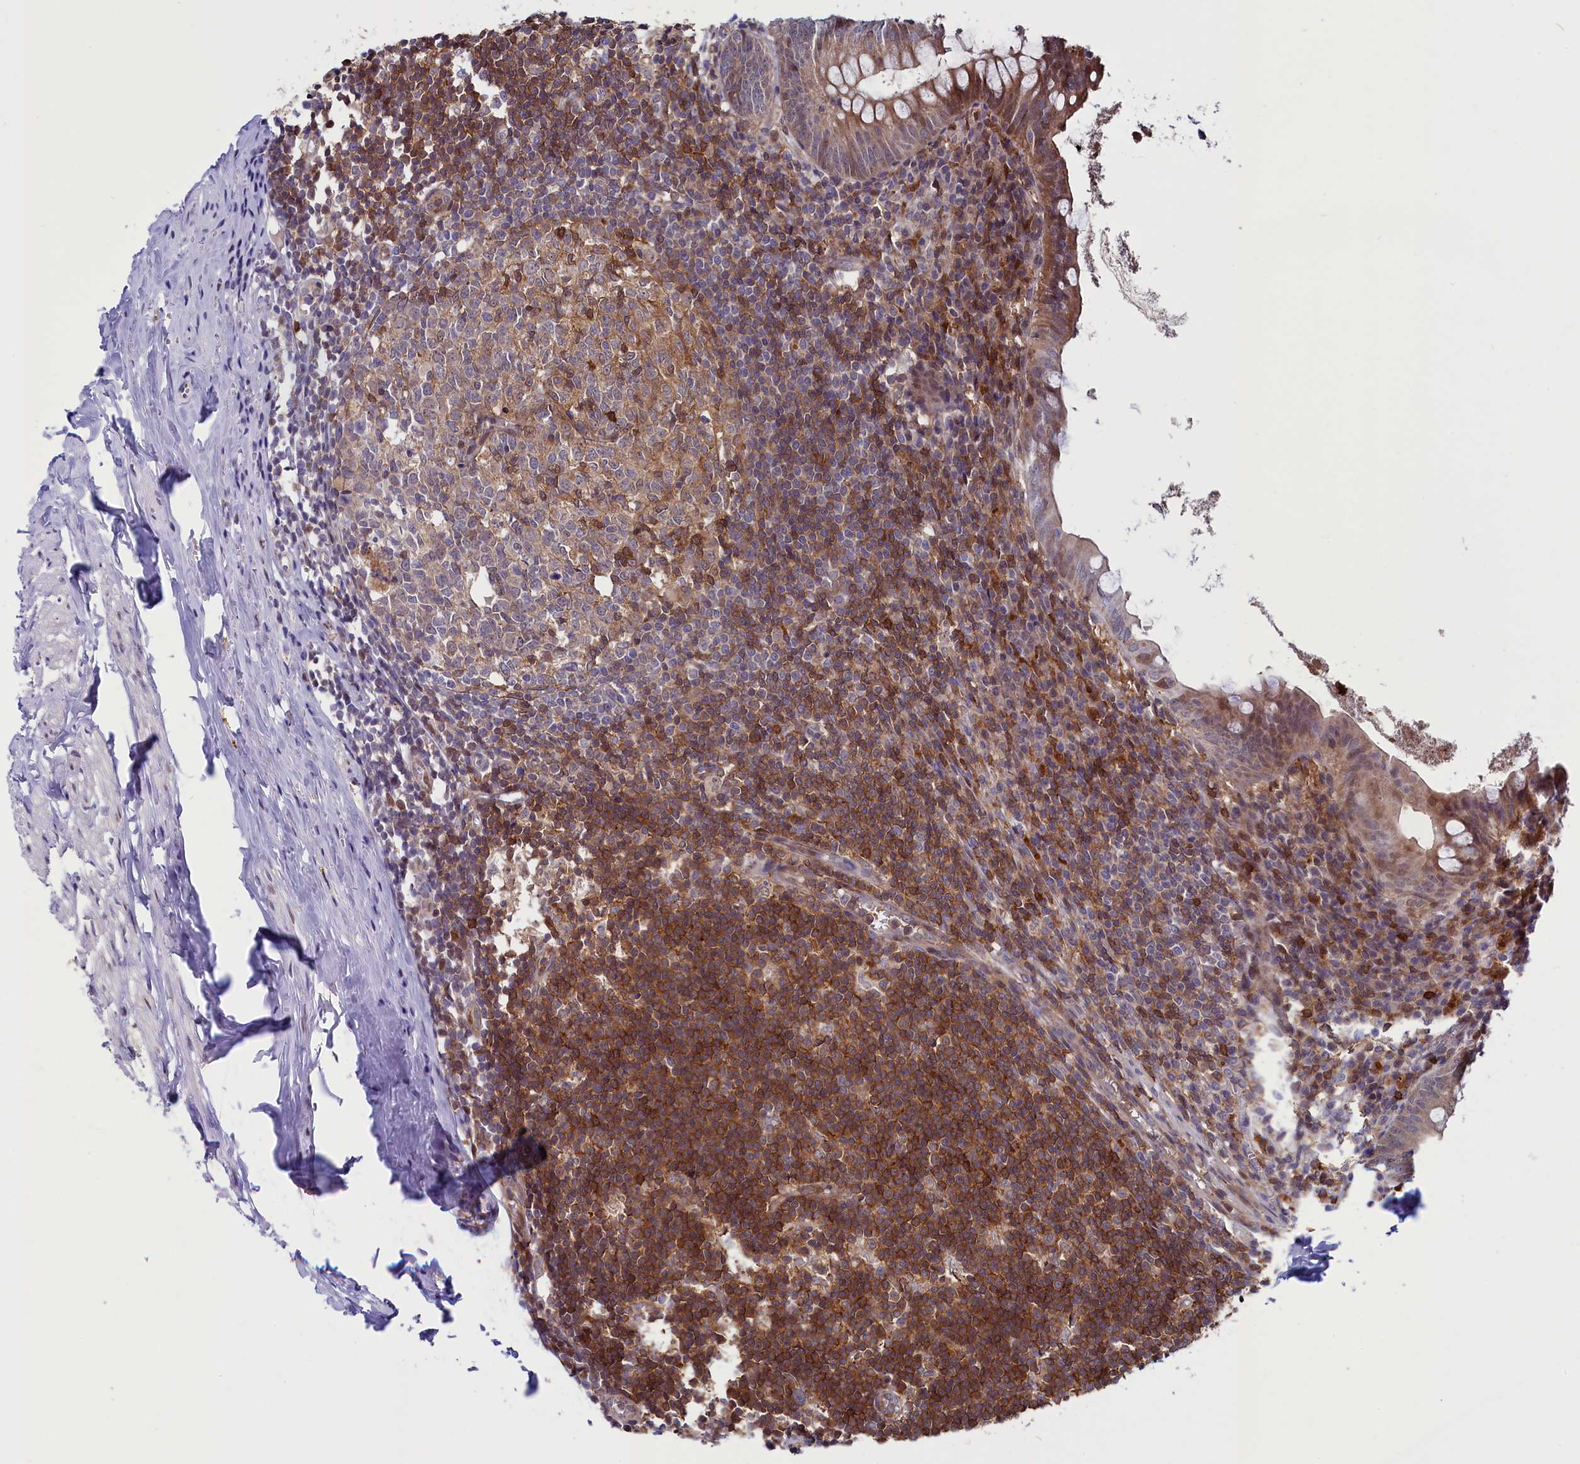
{"staining": {"intensity": "moderate", "quantity": ">75%", "location": "cytoplasmic/membranous"}, "tissue": "appendix", "cell_type": "Glandular cells", "image_type": "normal", "snomed": [{"axis": "morphology", "description": "Normal tissue, NOS"}, {"axis": "topography", "description": "Appendix"}], "caption": "Immunohistochemical staining of benign human appendix shows moderate cytoplasmic/membranous protein positivity in about >75% of glandular cells.", "gene": "CIAPIN1", "patient": {"sex": "female", "age": 51}}